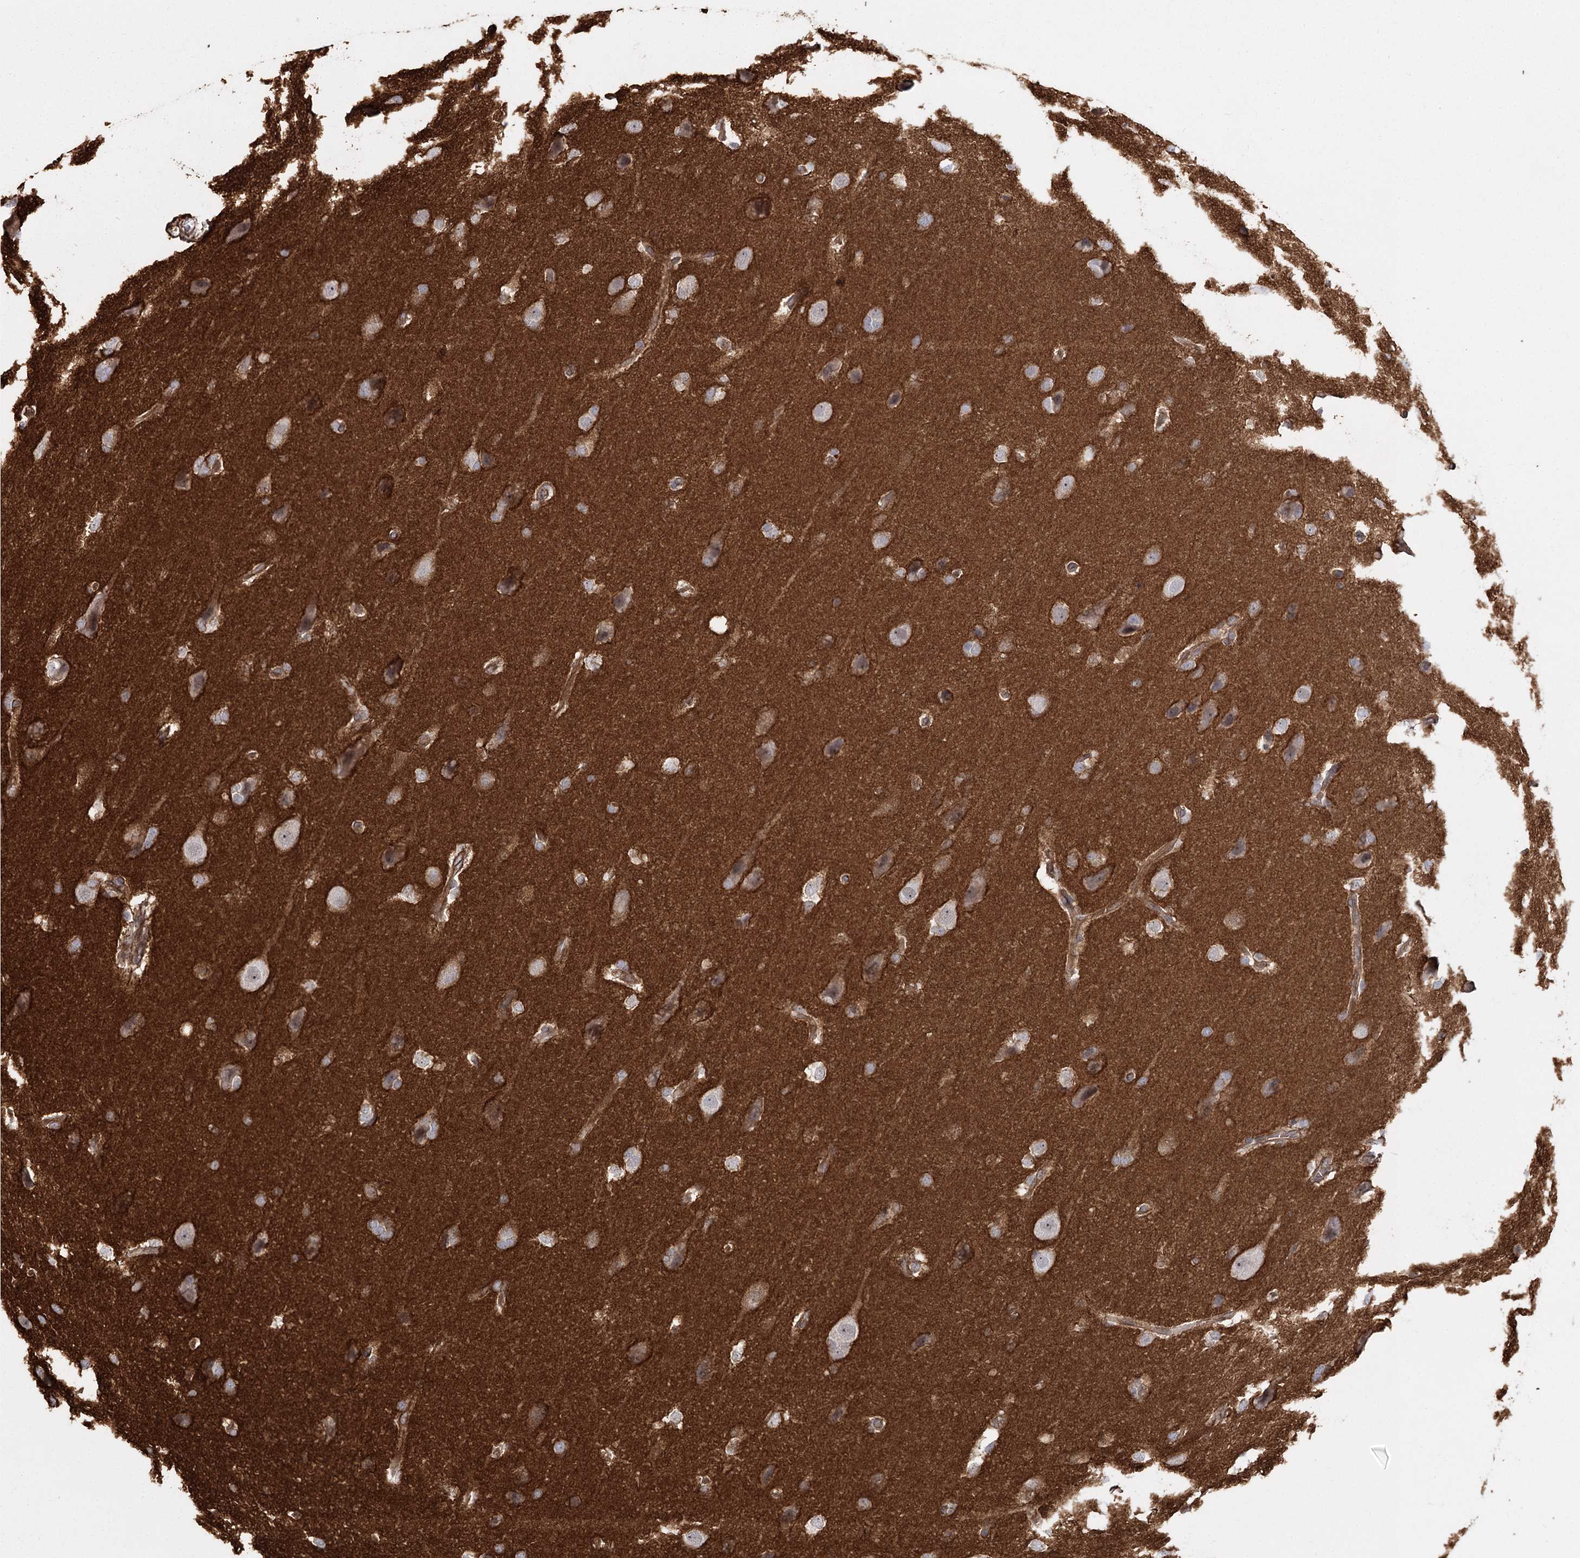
{"staining": {"intensity": "negative", "quantity": "none", "location": "none"}, "tissue": "glioma", "cell_type": "Tumor cells", "image_type": "cancer", "snomed": [{"axis": "morphology", "description": "Glioma, malignant, Low grade"}, {"axis": "topography", "description": "Brain"}], "caption": "Malignant glioma (low-grade) stained for a protein using immunohistochemistry (IHC) shows no expression tumor cells.", "gene": "RPP14", "patient": {"sex": "female", "age": 37}}